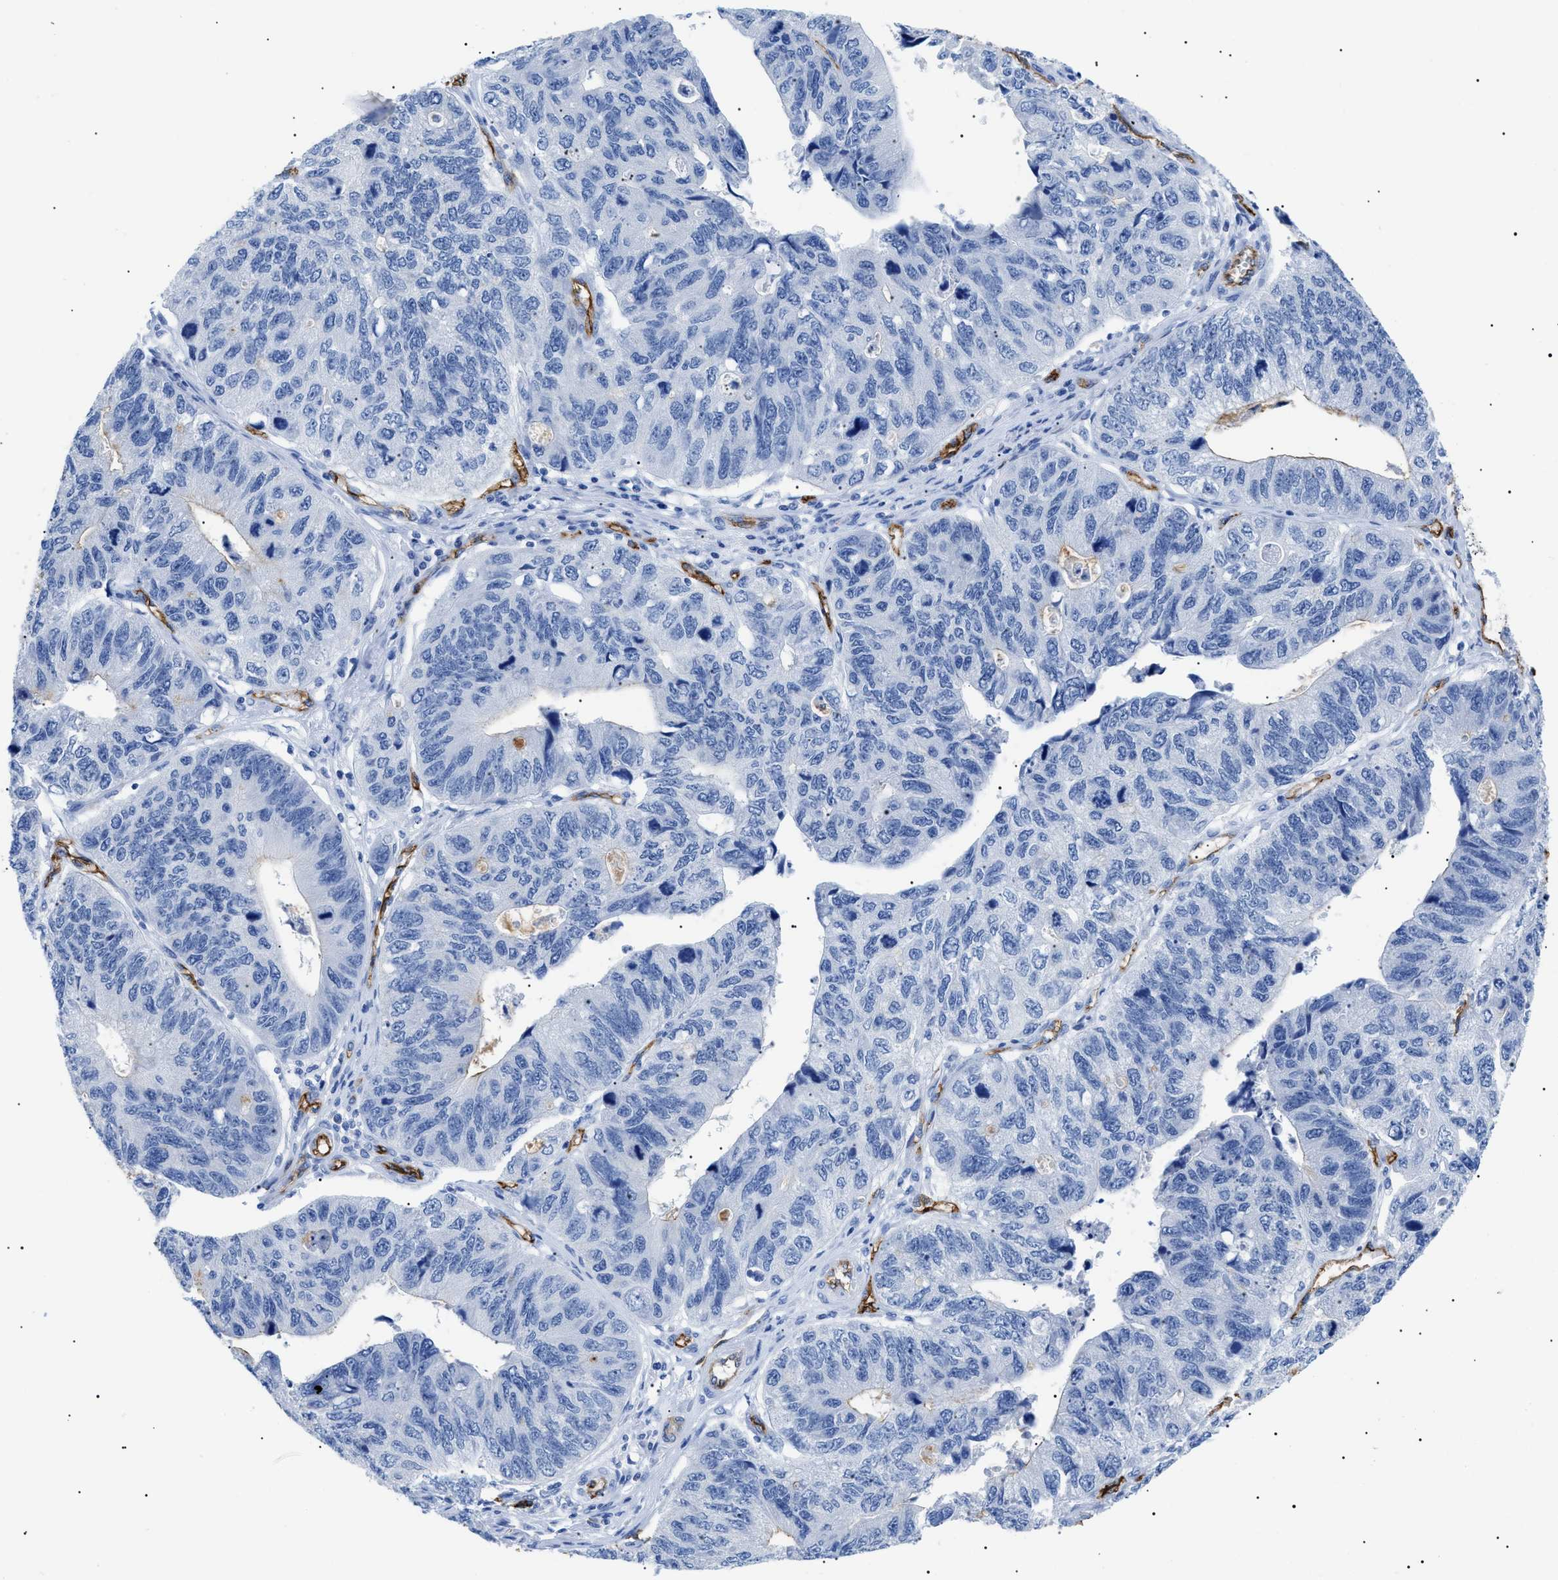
{"staining": {"intensity": "negative", "quantity": "none", "location": "none"}, "tissue": "stomach cancer", "cell_type": "Tumor cells", "image_type": "cancer", "snomed": [{"axis": "morphology", "description": "Adenocarcinoma, NOS"}, {"axis": "topography", "description": "Stomach"}], "caption": "Human stomach cancer (adenocarcinoma) stained for a protein using immunohistochemistry (IHC) demonstrates no staining in tumor cells.", "gene": "PODXL", "patient": {"sex": "male", "age": 59}}